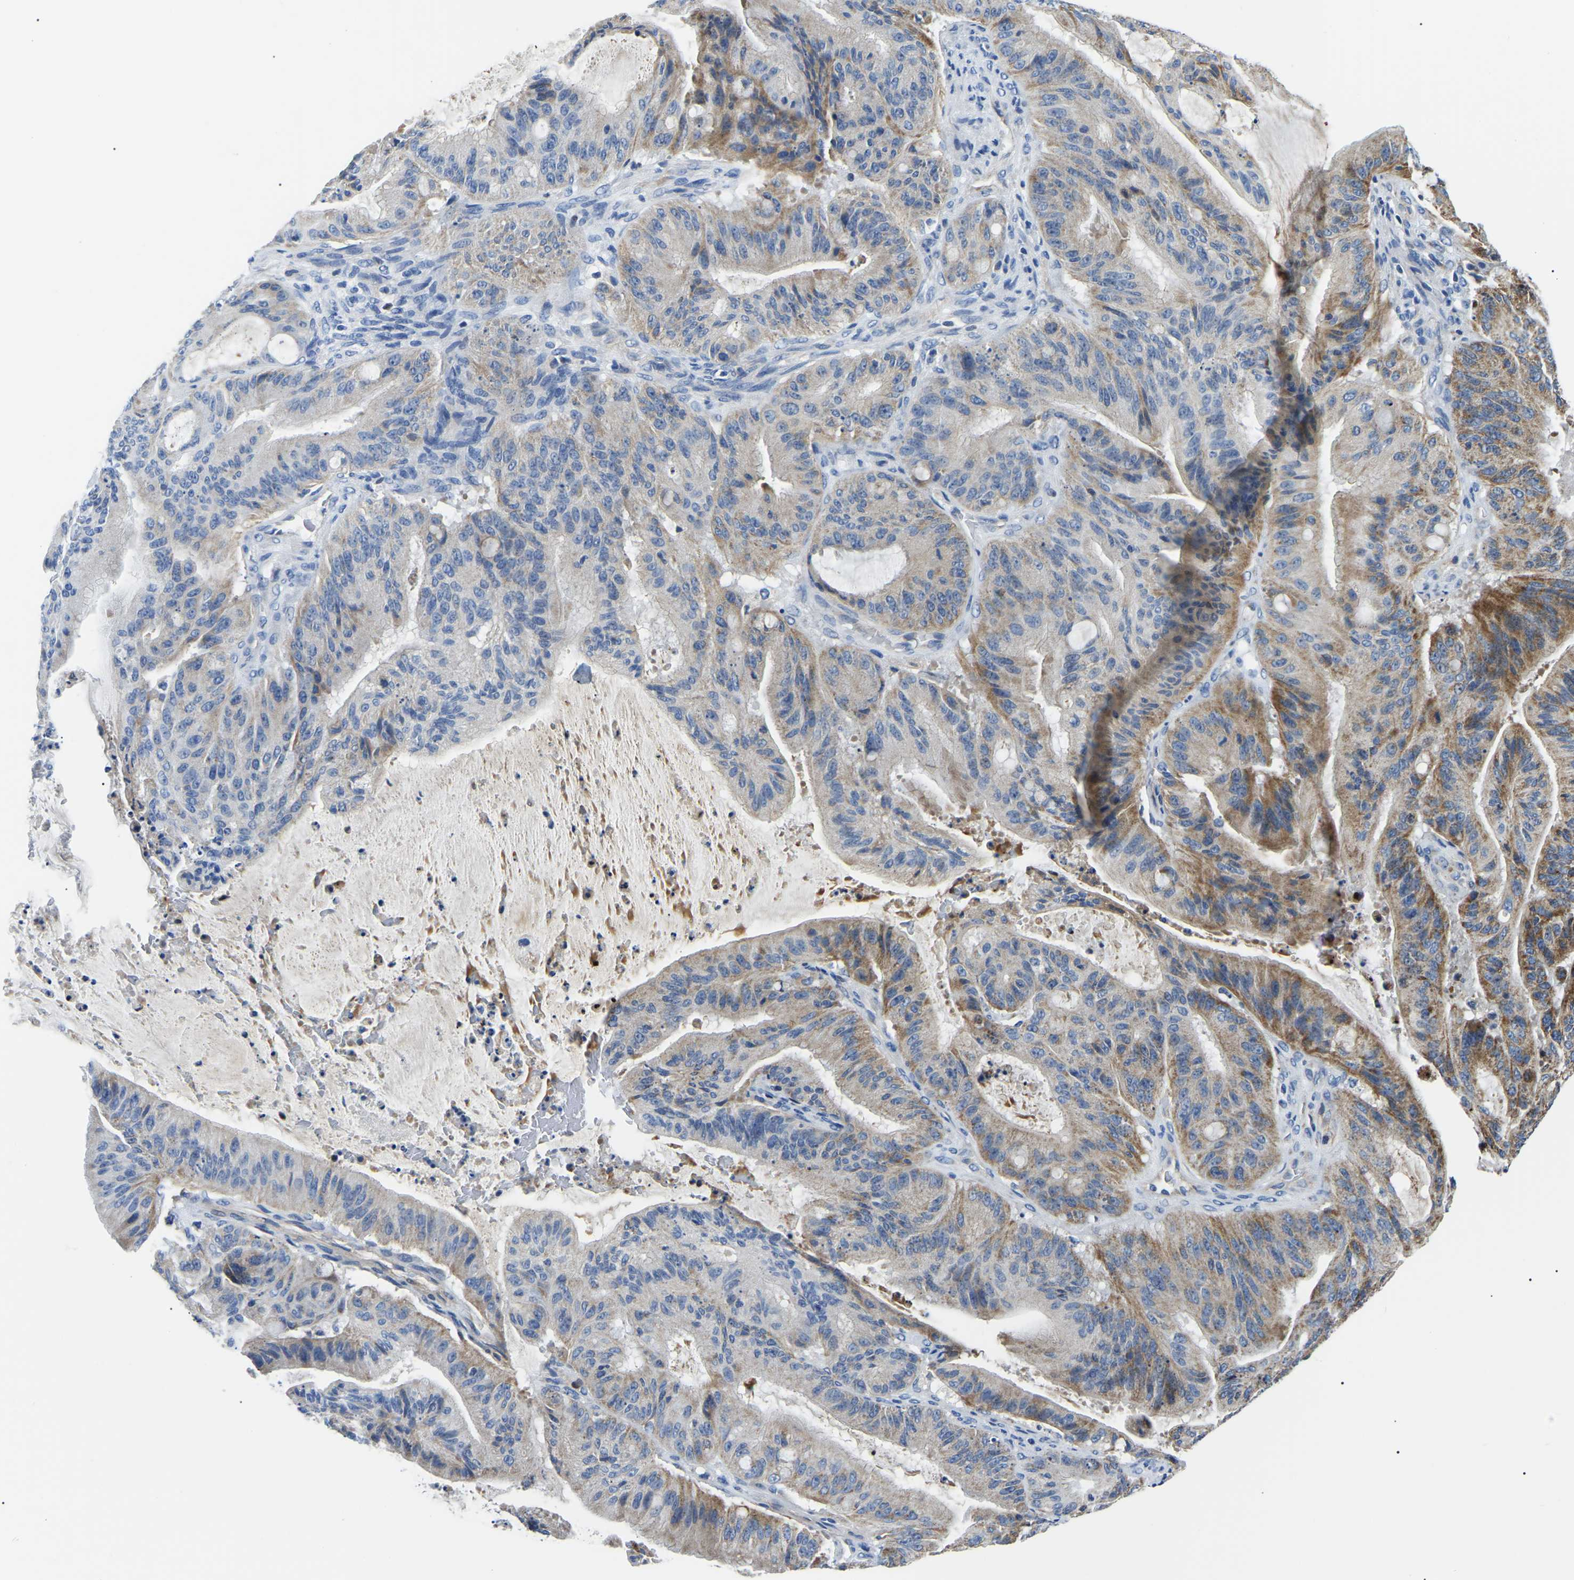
{"staining": {"intensity": "moderate", "quantity": "25%-75%", "location": "cytoplasmic/membranous"}, "tissue": "liver cancer", "cell_type": "Tumor cells", "image_type": "cancer", "snomed": [{"axis": "morphology", "description": "Normal tissue, NOS"}, {"axis": "morphology", "description": "Cholangiocarcinoma"}, {"axis": "topography", "description": "Liver"}, {"axis": "topography", "description": "Peripheral nerve tissue"}], "caption": "A brown stain highlights moderate cytoplasmic/membranous positivity of a protein in human liver cancer (cholangiocarcinoma) tumor cells. (DAB (3,3'-diaminobenzidine) = brown stain, brightfield microscopy at high magnification).", "gene": "PPM1E", "patient": {"sex": "female", "age": 73}}